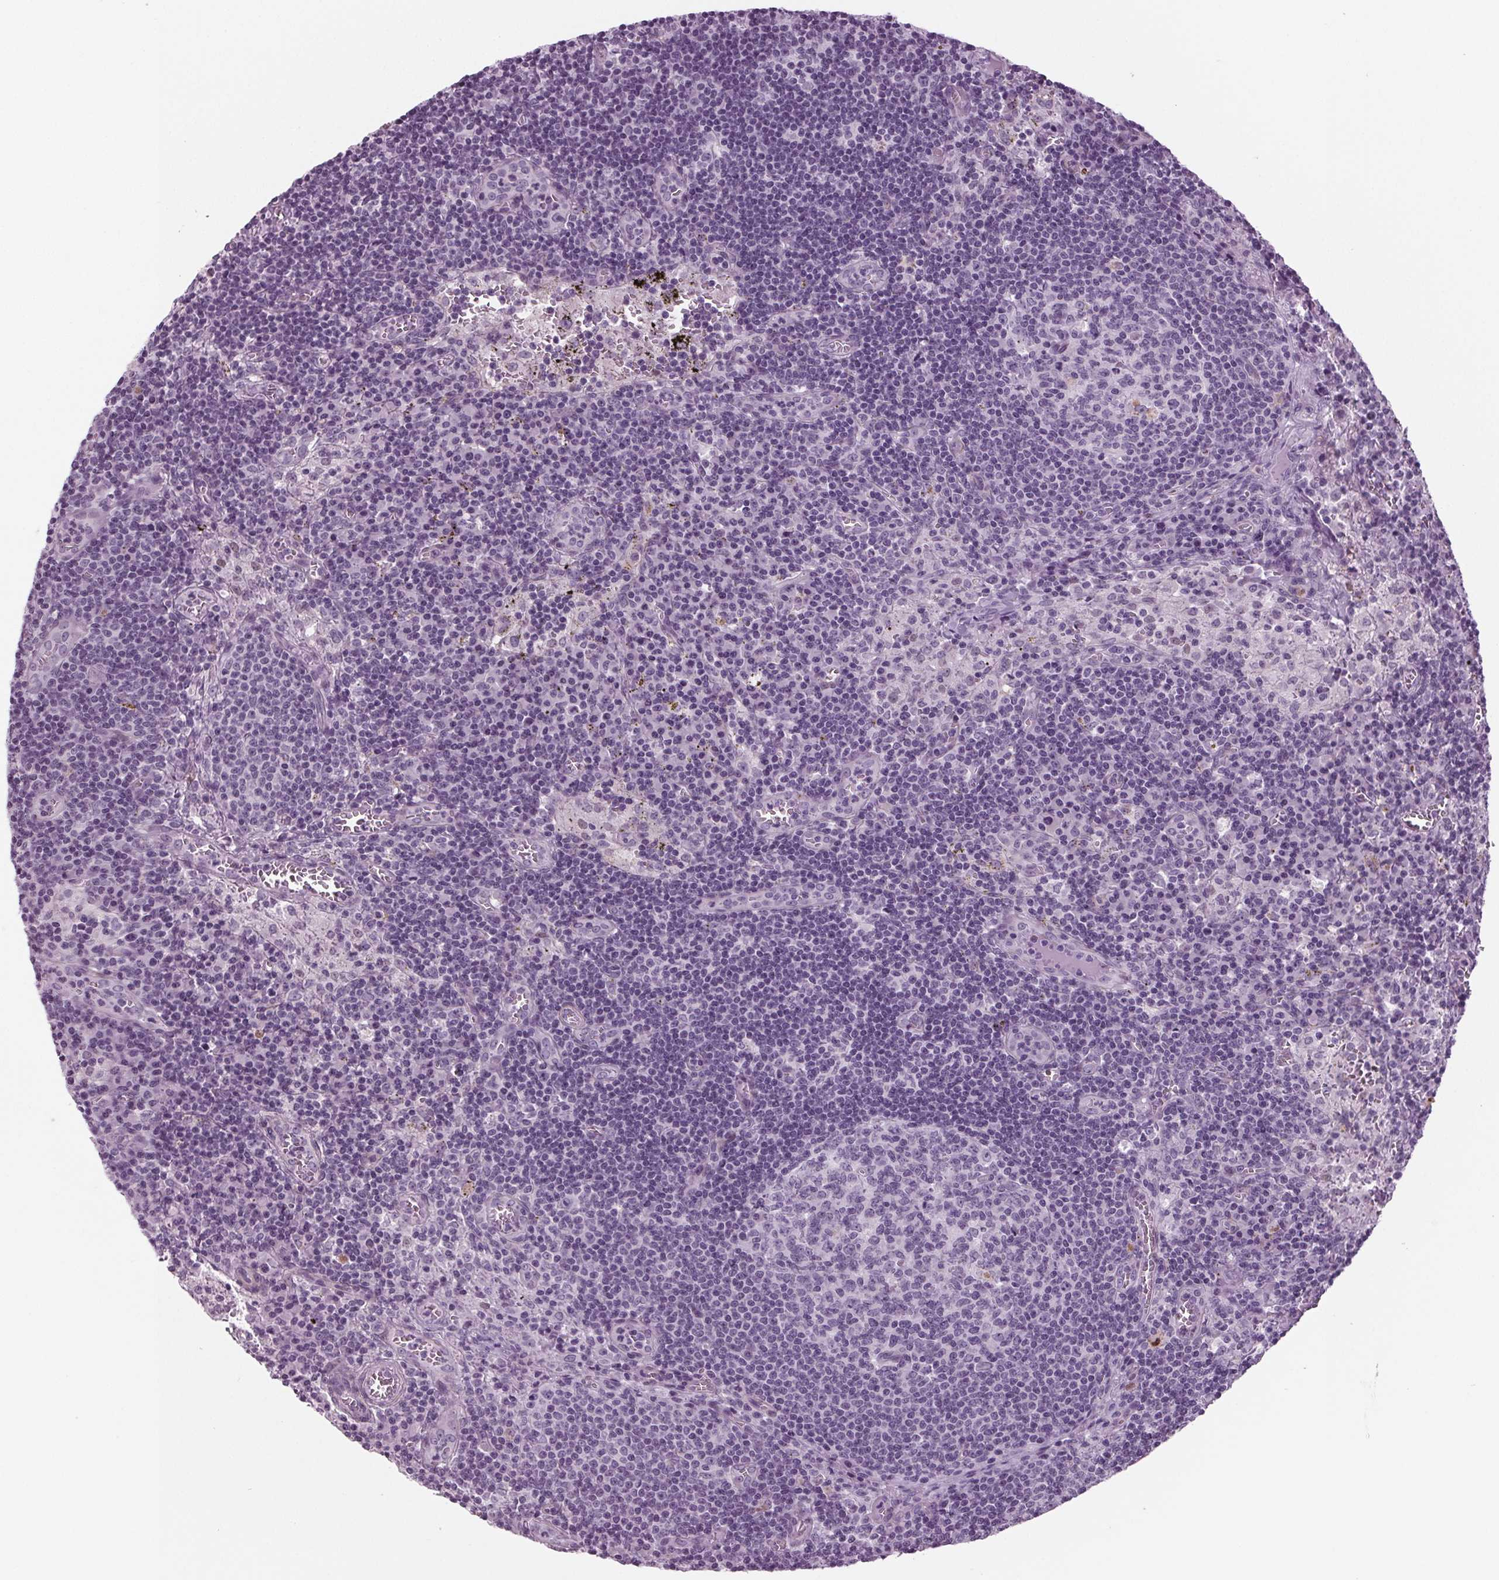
{"staining": {"intensity": "negative", "quantity": "none", "location": "none"}, "tissue": "lymph node", "cell_type": "Germinal center cells", "image_type": "normal", "snomed": [{"axis": "morphology", "description": "Normal tissue, NOS"}, {"axis": "topography", "description": "Lymph node"}], "caption": "This is an immunohistochemistry histopathology image of normal human lymph node. There is no expression in germinal center cells.", "gene": "BHLHE22", "patient": {"sex": "male", "age": 62}}